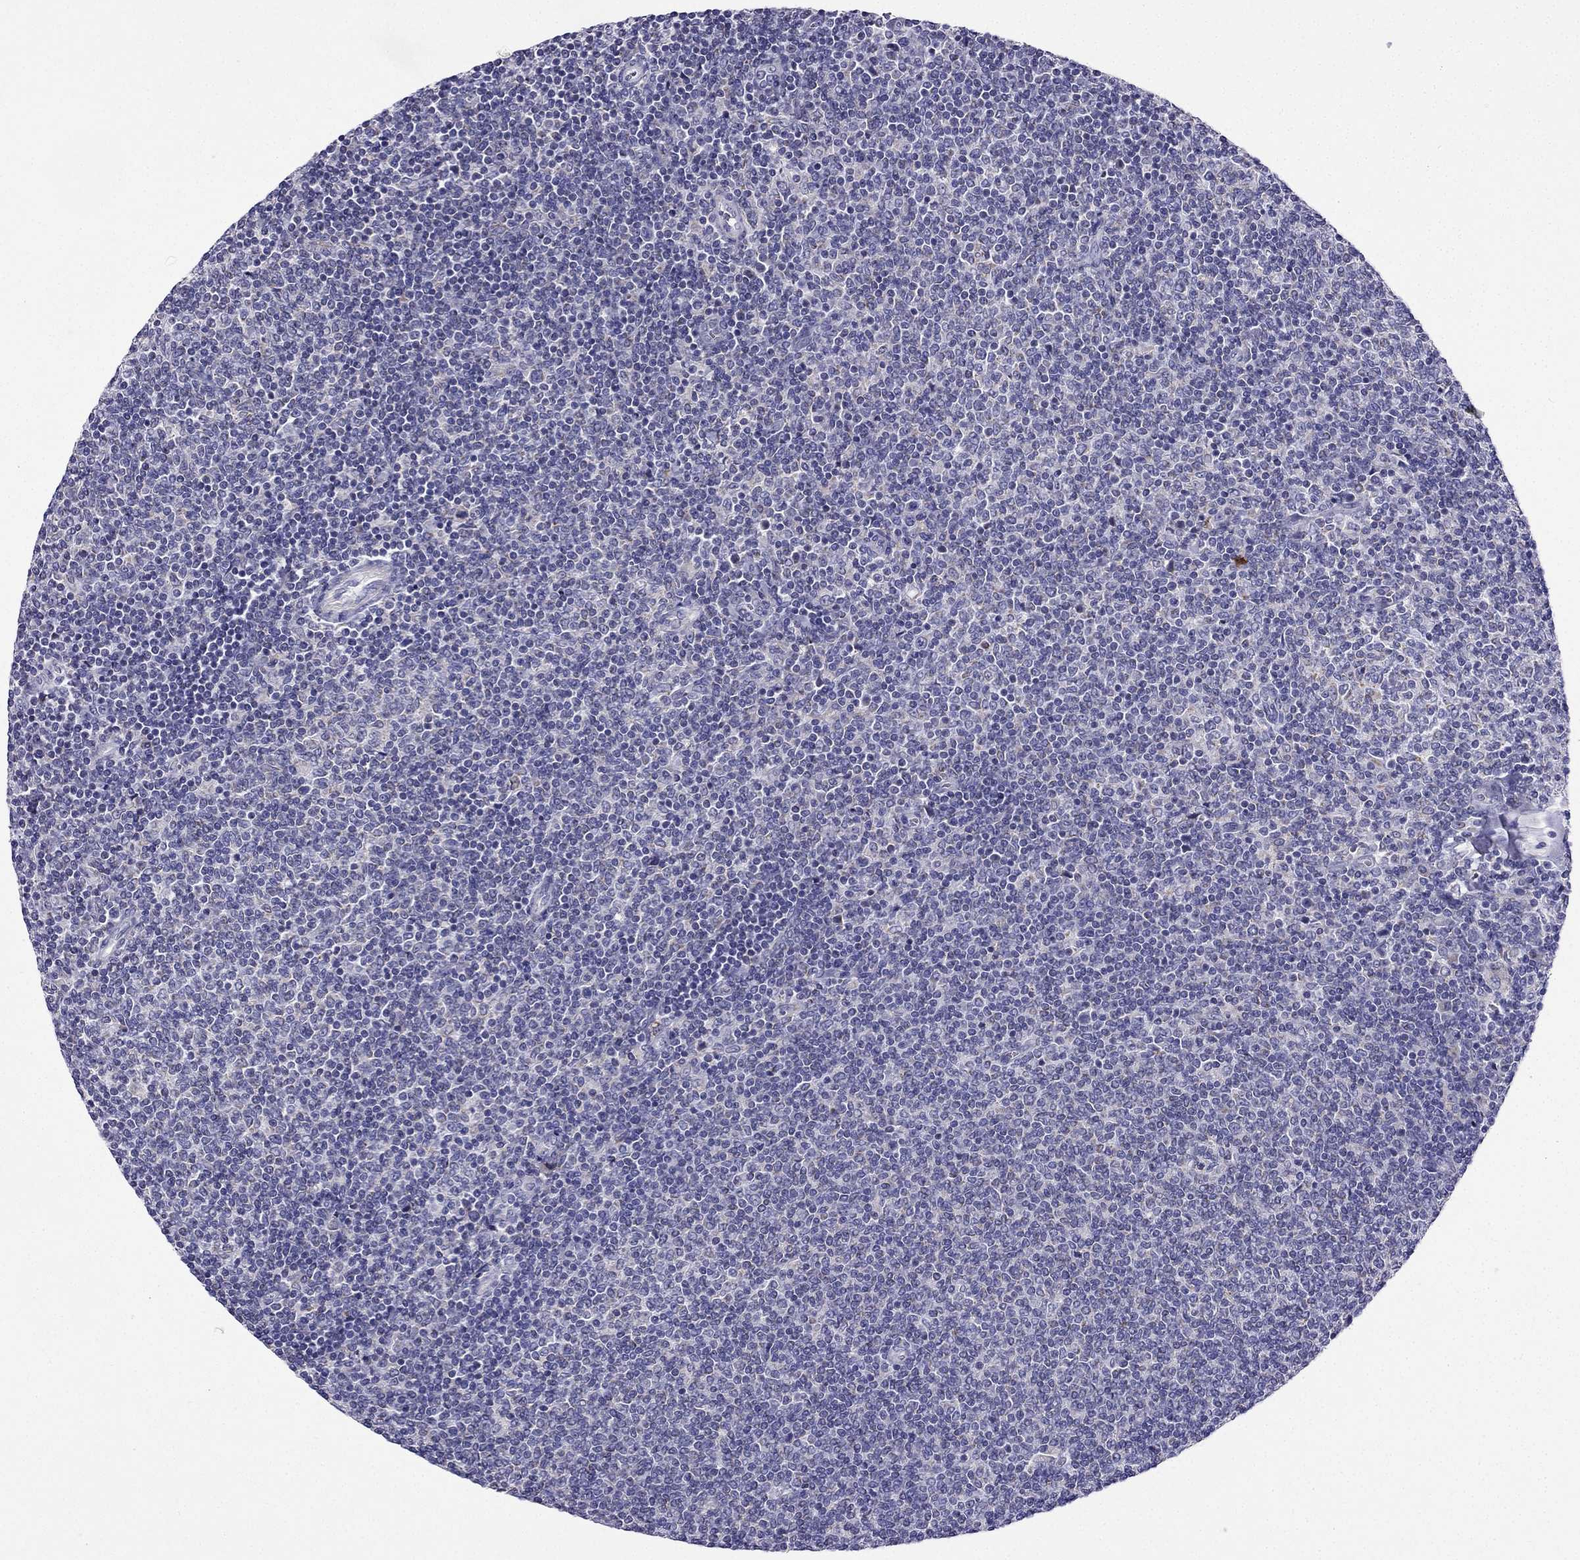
{"staining": {"intensity": "negative", "quantity": "none", "location": "none"}, "tissue": "lymphoma", "cell_type": "Tumor cells", "image_type": "cancer", "snomed": [{"axis": "morphology", "description": "Malignant lymphoma, non-Hodgkin's type, Low grade"}, {"axis": "topography", "description": "Lymph node"}], "caption": "The immunohistochemistry (IHC) photomicrograph has no significant expression in tumor cells of low-grade malignant lymphoma, non-Hodgkin's type tissue.", "gene": "KIF5A", "patient": {"sex": "male", "age": 52}}